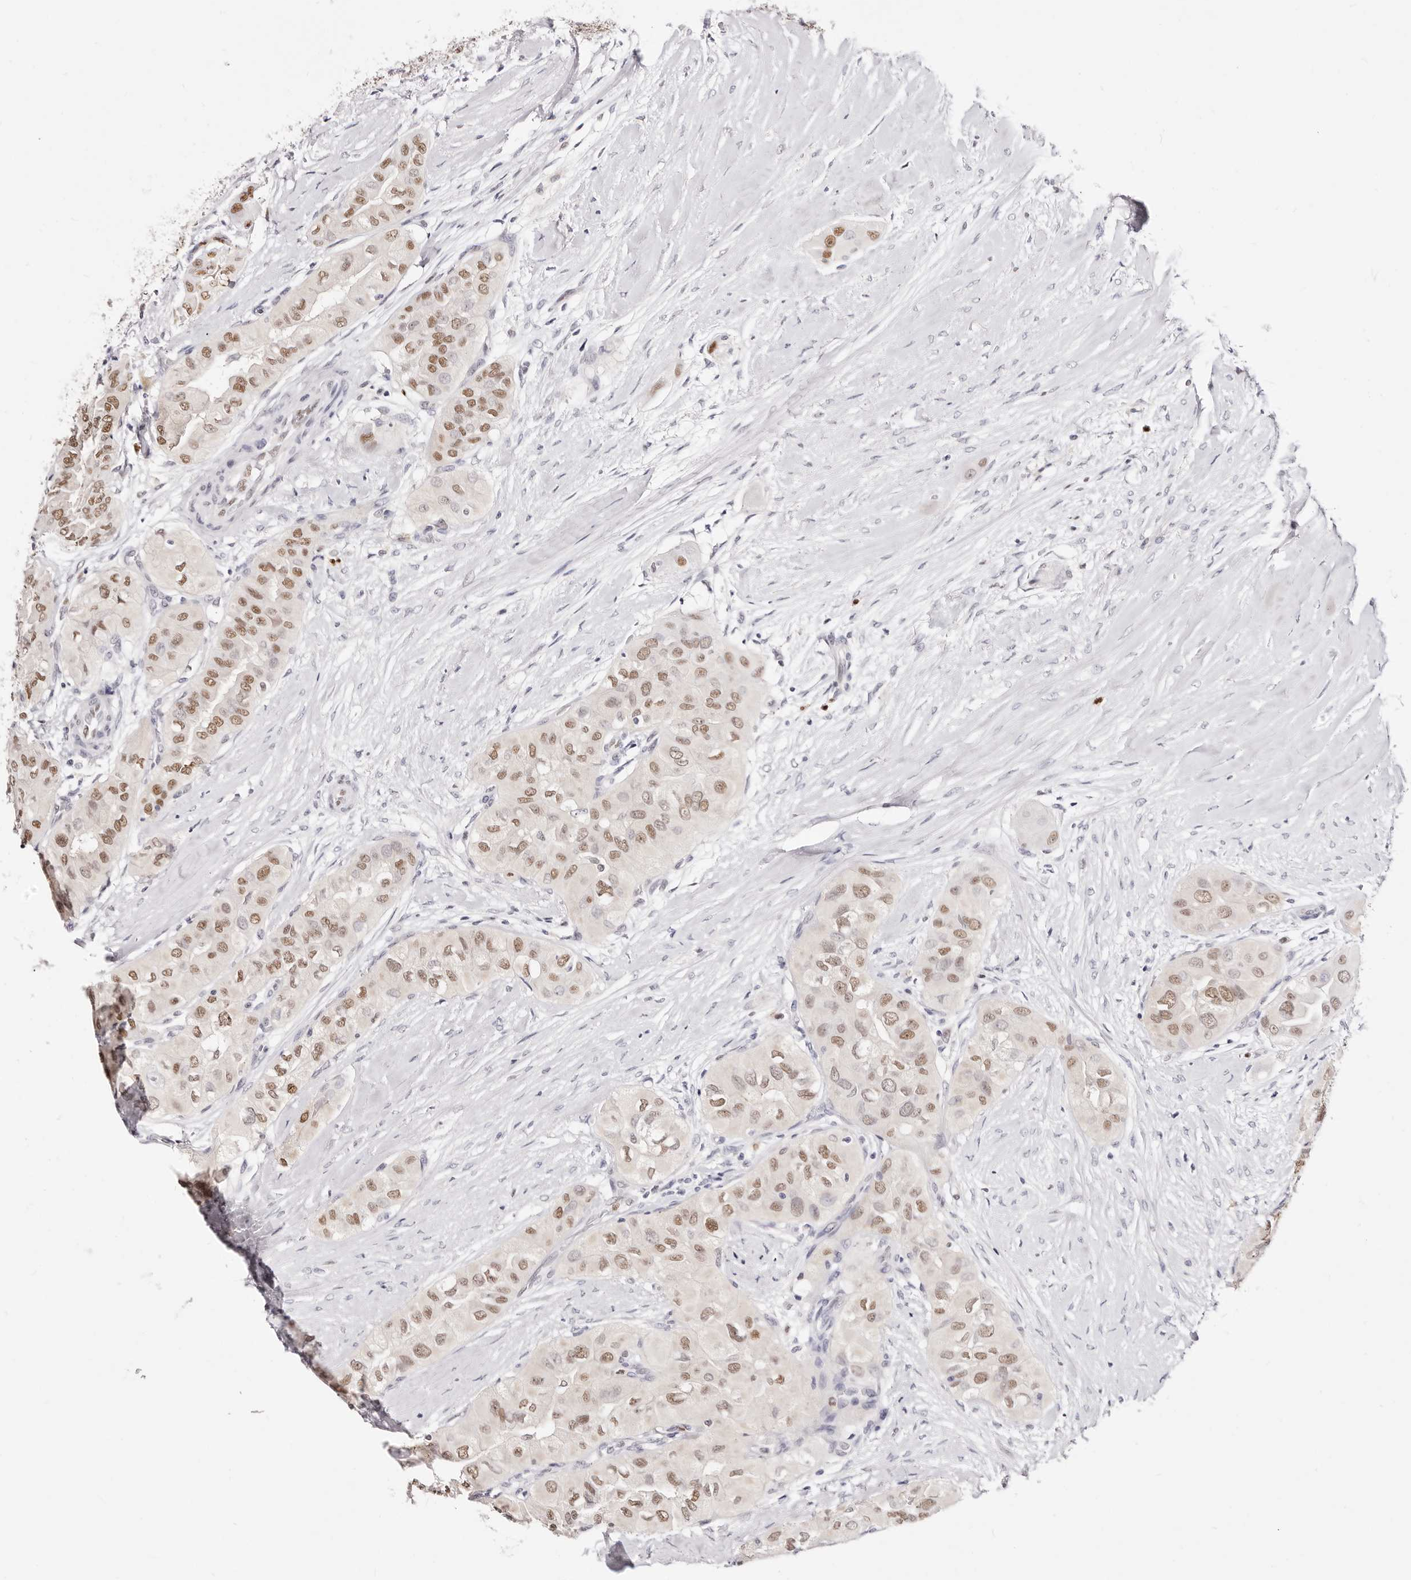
{"staining": {"intensity": "moderate", "quantity": ">75%", "location": "nuclear"}, "tissue": "thyroid cancer", "cell_type": "Tumor cells", "image_type": "cancer", "snomed": [{"axis": "morphology", "description": "Papillary adenocarcinoma, NOS"}, {"axis": "topography", "description": "Thyroid gland"}], "caption": "Protein staining of thyroid cancer tissue exhibits moderate nuclear expression in about >75% of tumor cells.", "gene": "TKT", "patient": {"sex": "female", "age": 59}}